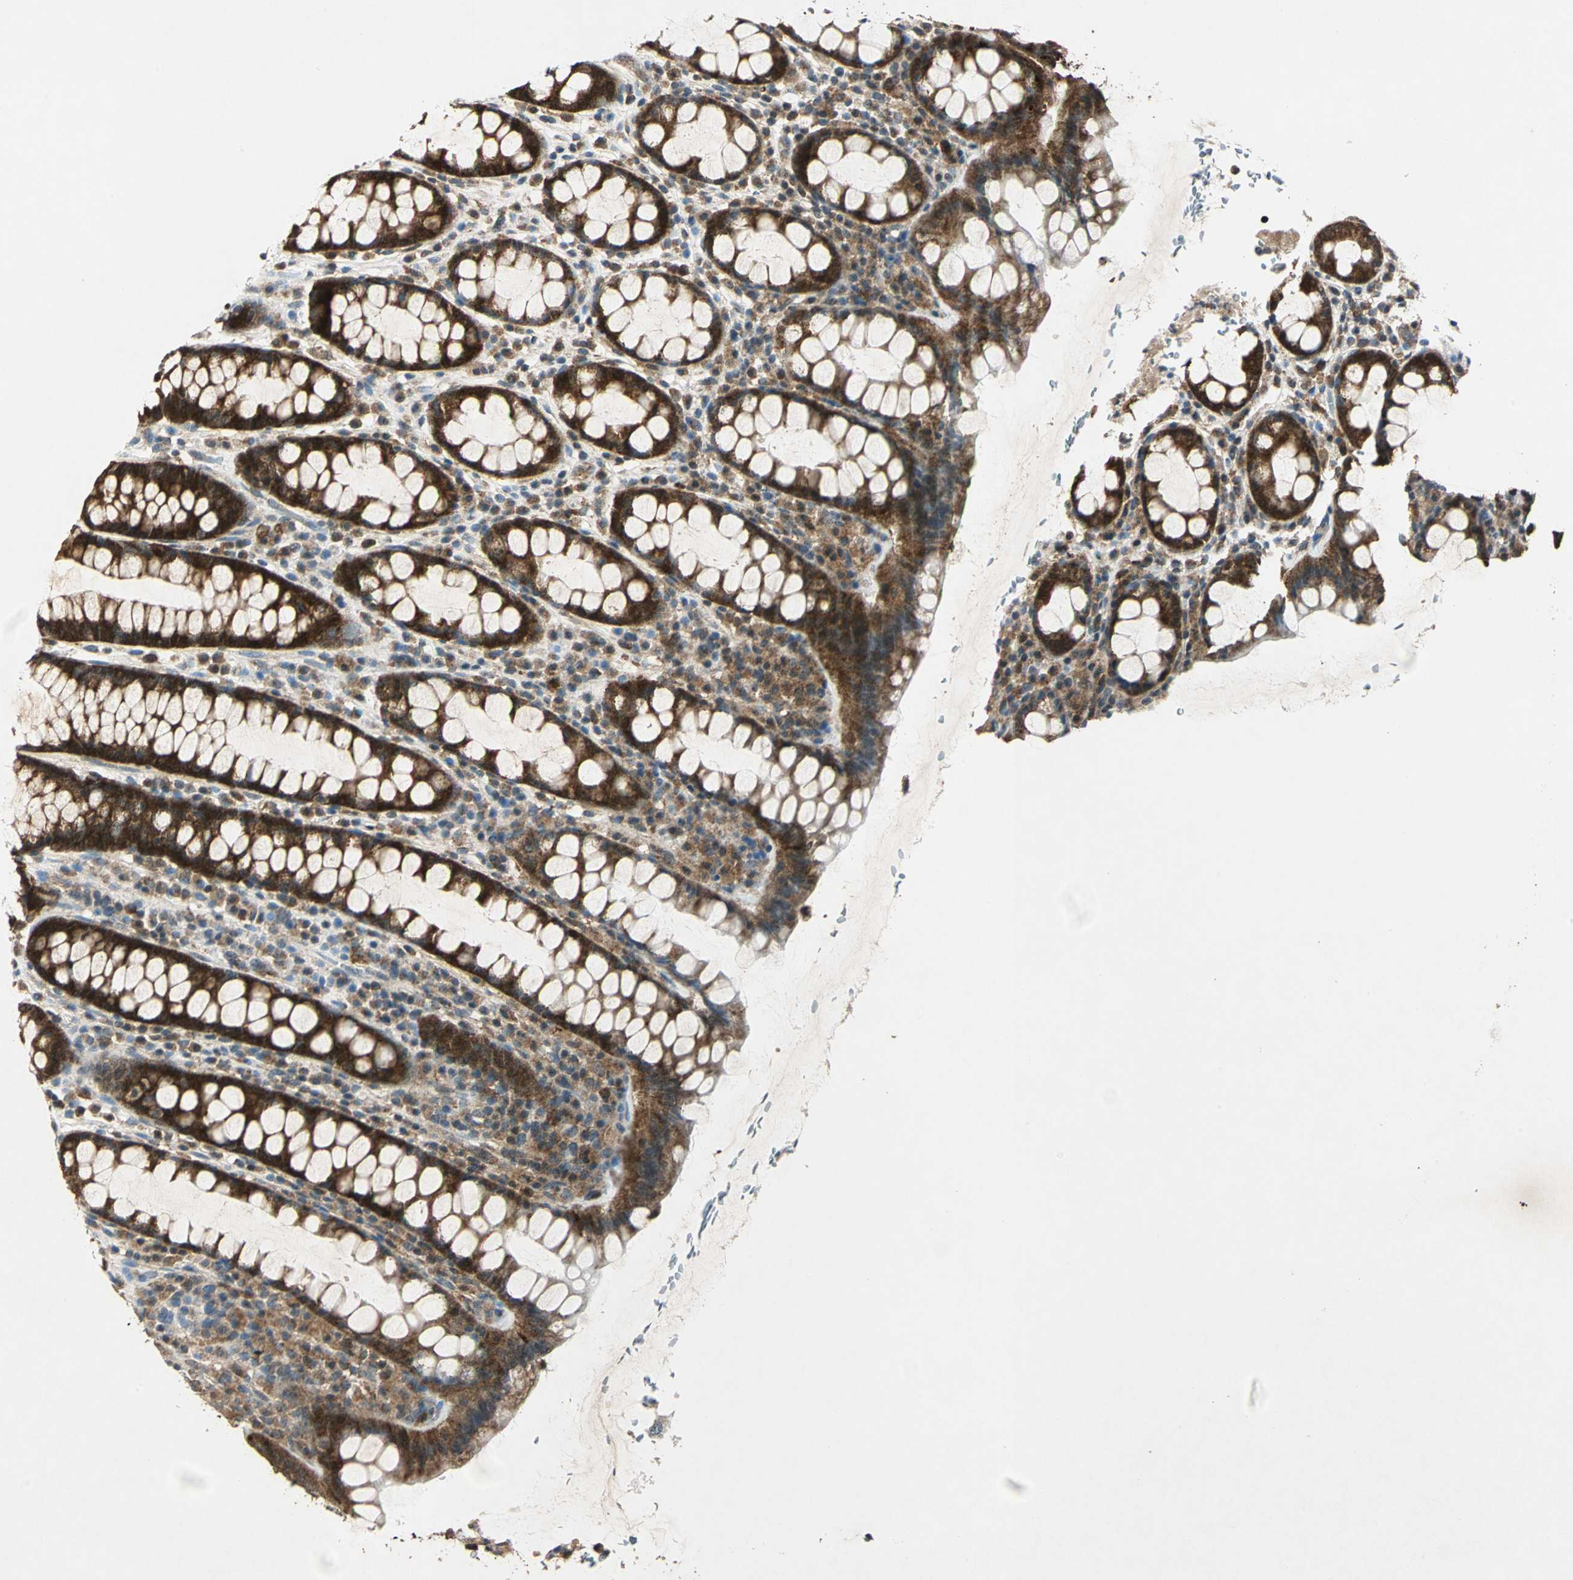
{"staining": {"intensity": "strong", "quantity": ">75%", "location": "cytoplasmic/membranous"}, "tissue": "rectum", "cell_type": "Glandular cells", "image_type": "normal", "snomed": [{"axis": "morphology", "description": "Normal tissue, NOS"}, {"axis": "topography", "description": "Rectum"}], "caption": "This histopathology image demonstrates immunohistochemistry (IHC) staining of normal human rectum, with high strong cytoplasmic/membranous expression in approximately >75% of glandular cells.", "gene": "AHSA1", "patient": {"sex": "male", "age": 92}}